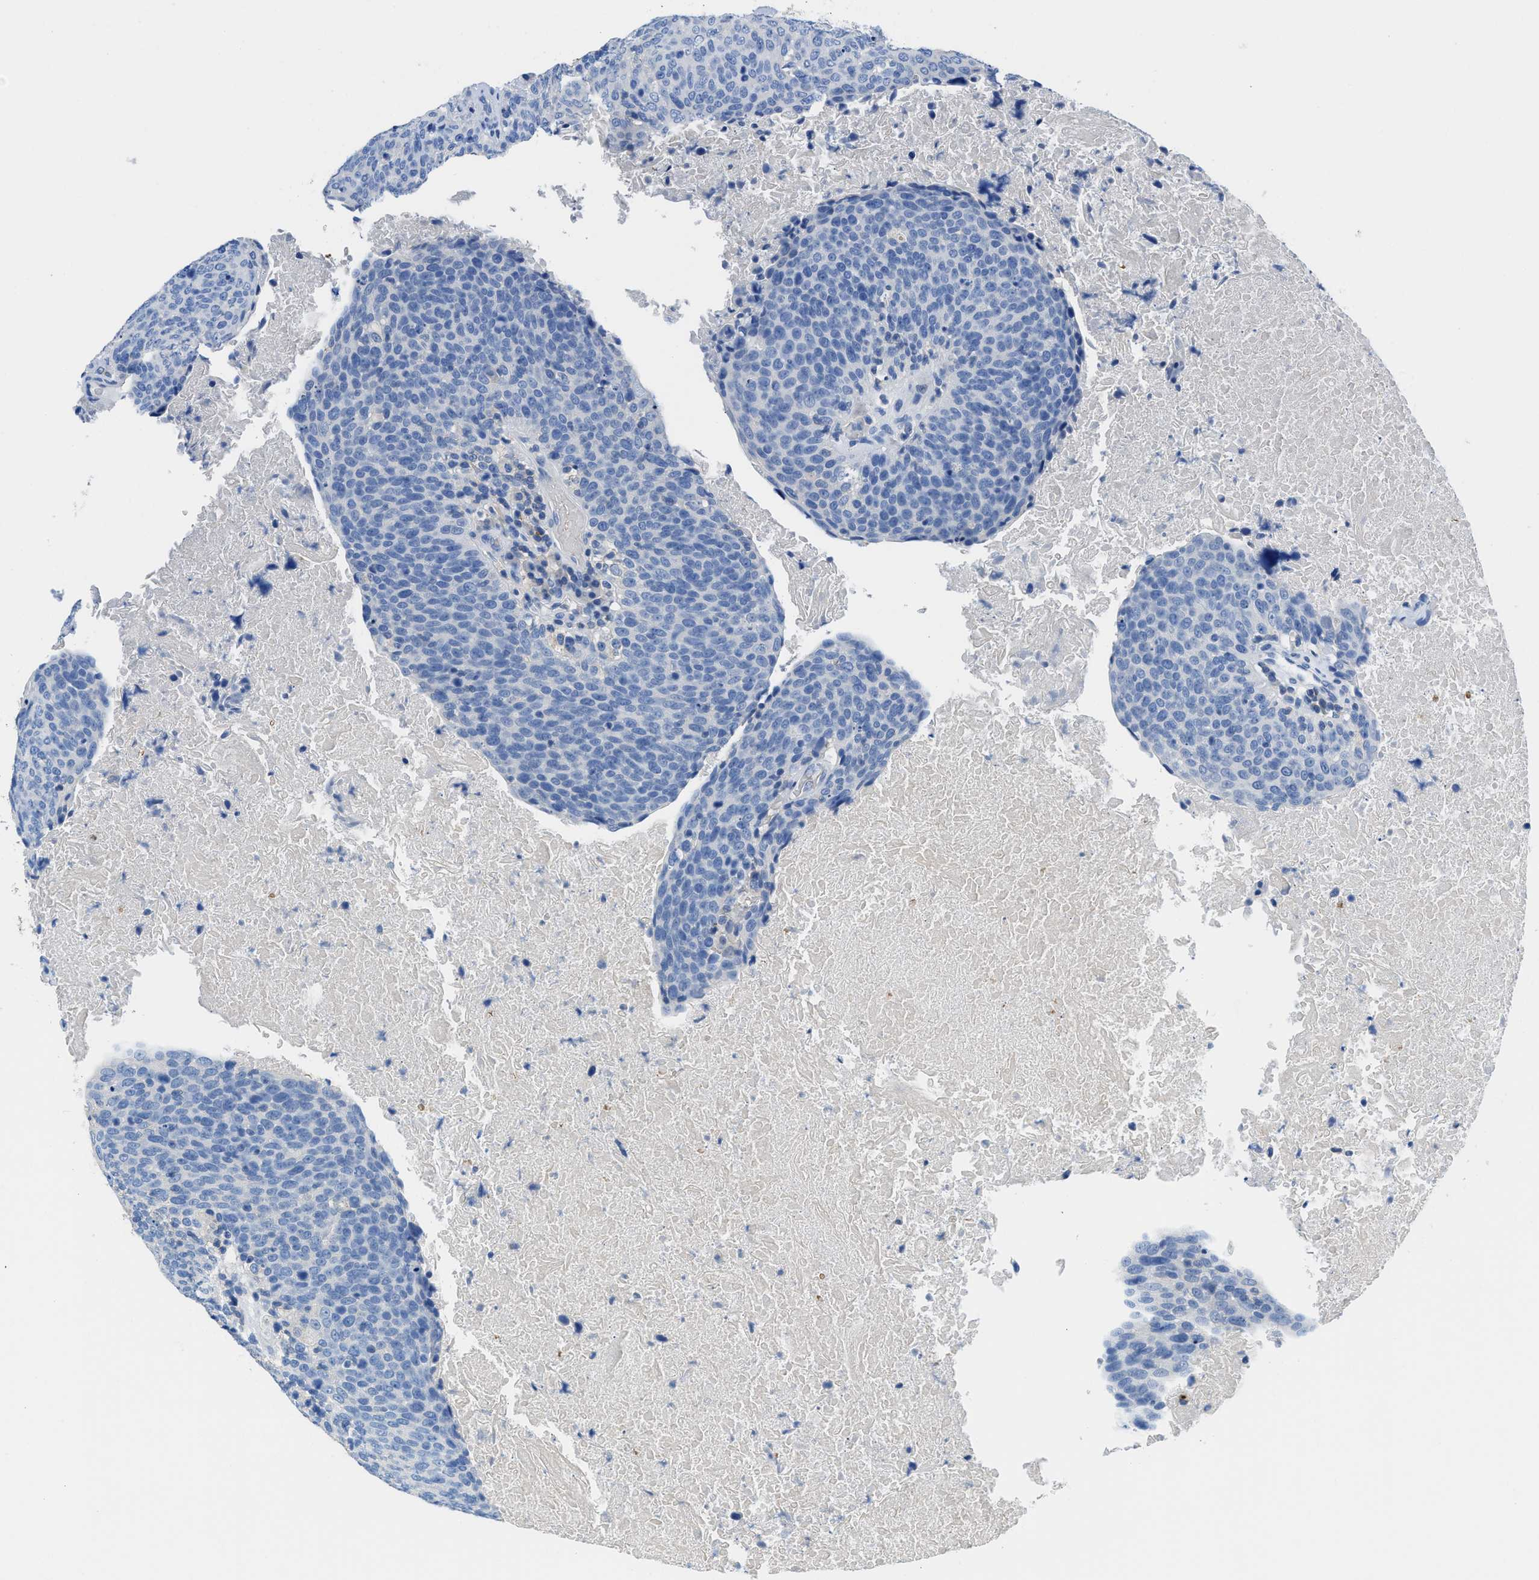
{"staining": {"intensity": "negative", "quantity": "none", "location": "none"}, "tissue": "head and neck cancer", "cell_type": "Tumor cells", "image_type": "cancer", "snomed": [{"axis": "morphology", "description": "Squamous cell carcinoma, NOS"}, {"axis": "morphology", "description": "Squamous cell carcinoma, metastatic, NOS"}, {"axis": "topography", "description": "Lymph node"}, {"axis": "topography", "description": "Head-Neck"}], "caption": "The micrograph shows no significant staining in tumor cells of squamous cell carcinoma (head and neck).", "gene": "NEB", "patient": {"sex": "male", "age": 62}}